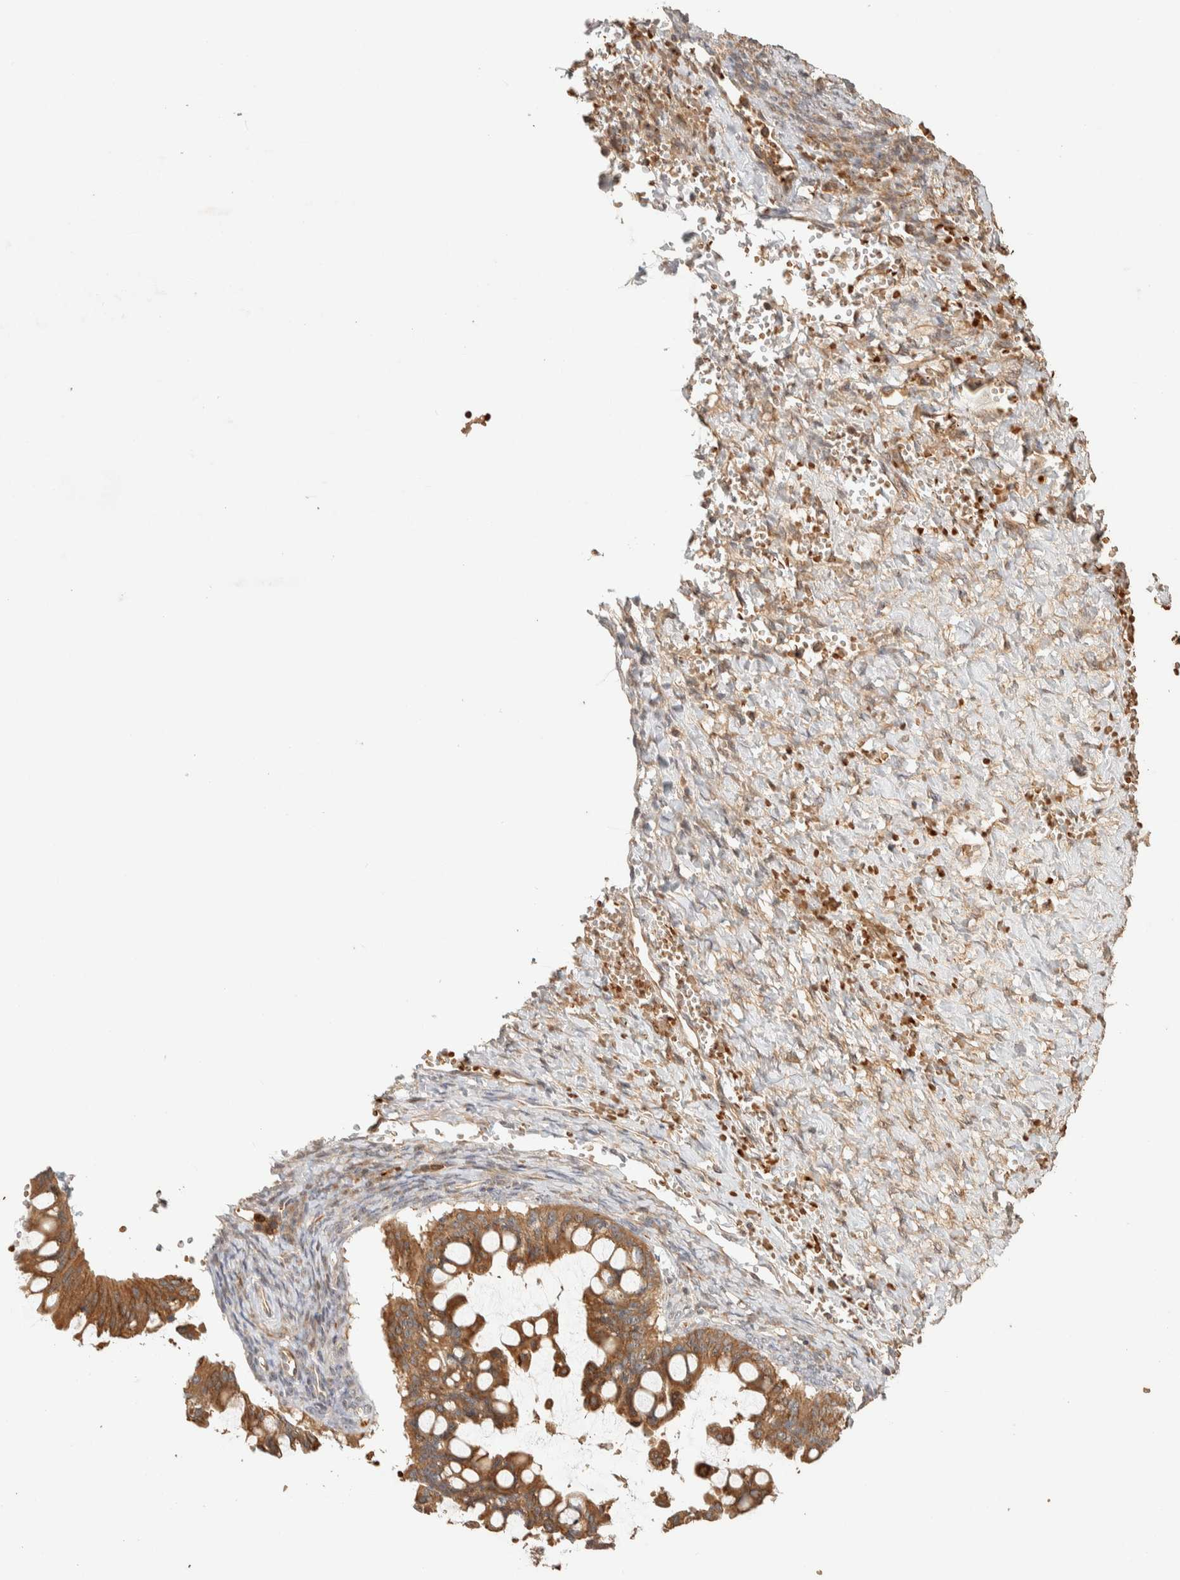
{"staining": {"intensity": "moderate", "quantity": ">75%", "location": "cytoplasmic/membranous"}, "tissue": "ovarian cancer", "cell_type": "Tumor cells", "image_type": "cancer", "snomed": [{"axis": "morphology", "description": "Cystadenocarcinoma, mucinous, NOS"}, {"axis": "topography", "description": "Ovary"}], "caption": "Immunohistochemical staining of human ovarian cancer (mucinous cystadenocarcinoma) exhibits medium levels of moderate cytoplasmic/membranous expression in about >75% of tumor cells.", "gene": "TTI2", "patient": {"sex": "female", "age": 73}}